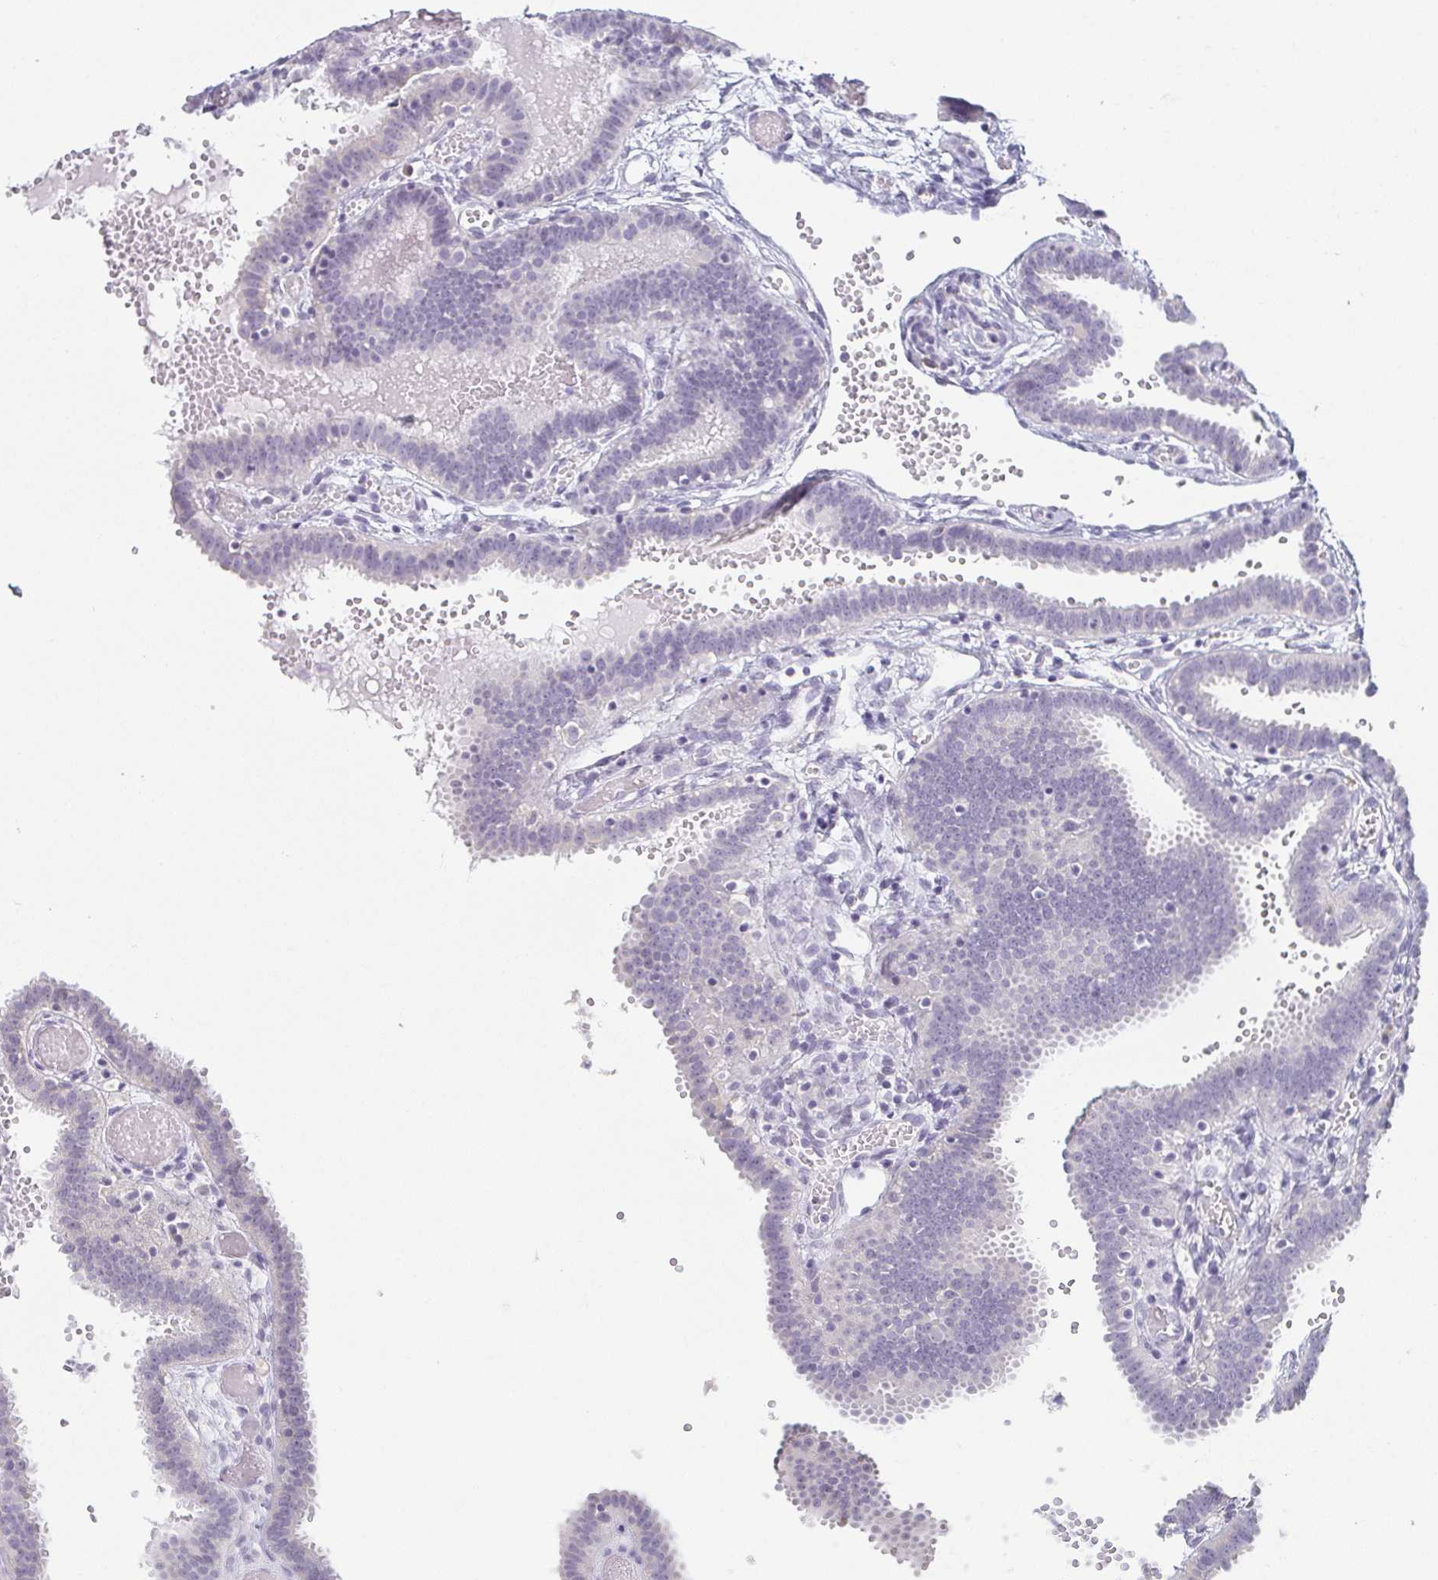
{"staining": {"intensity": "negative", "quantity": "none", "location": "none"}, "tissue": "fallopian tube", "cell_type": "Glandular cells", "image_type": "normal", "snomed": [{"axis": "morphology", "description": "Normal tissue, NOS"}, {"axis": "topography", "description": "Fallopian tube"}], "caption": "This is a photomicrograph of IHC staining of unremarkable fallopian tube, which shows no staining in glandular cells.", "gene": "PRR27", "patient": {"sex": "female", "age": 37}}